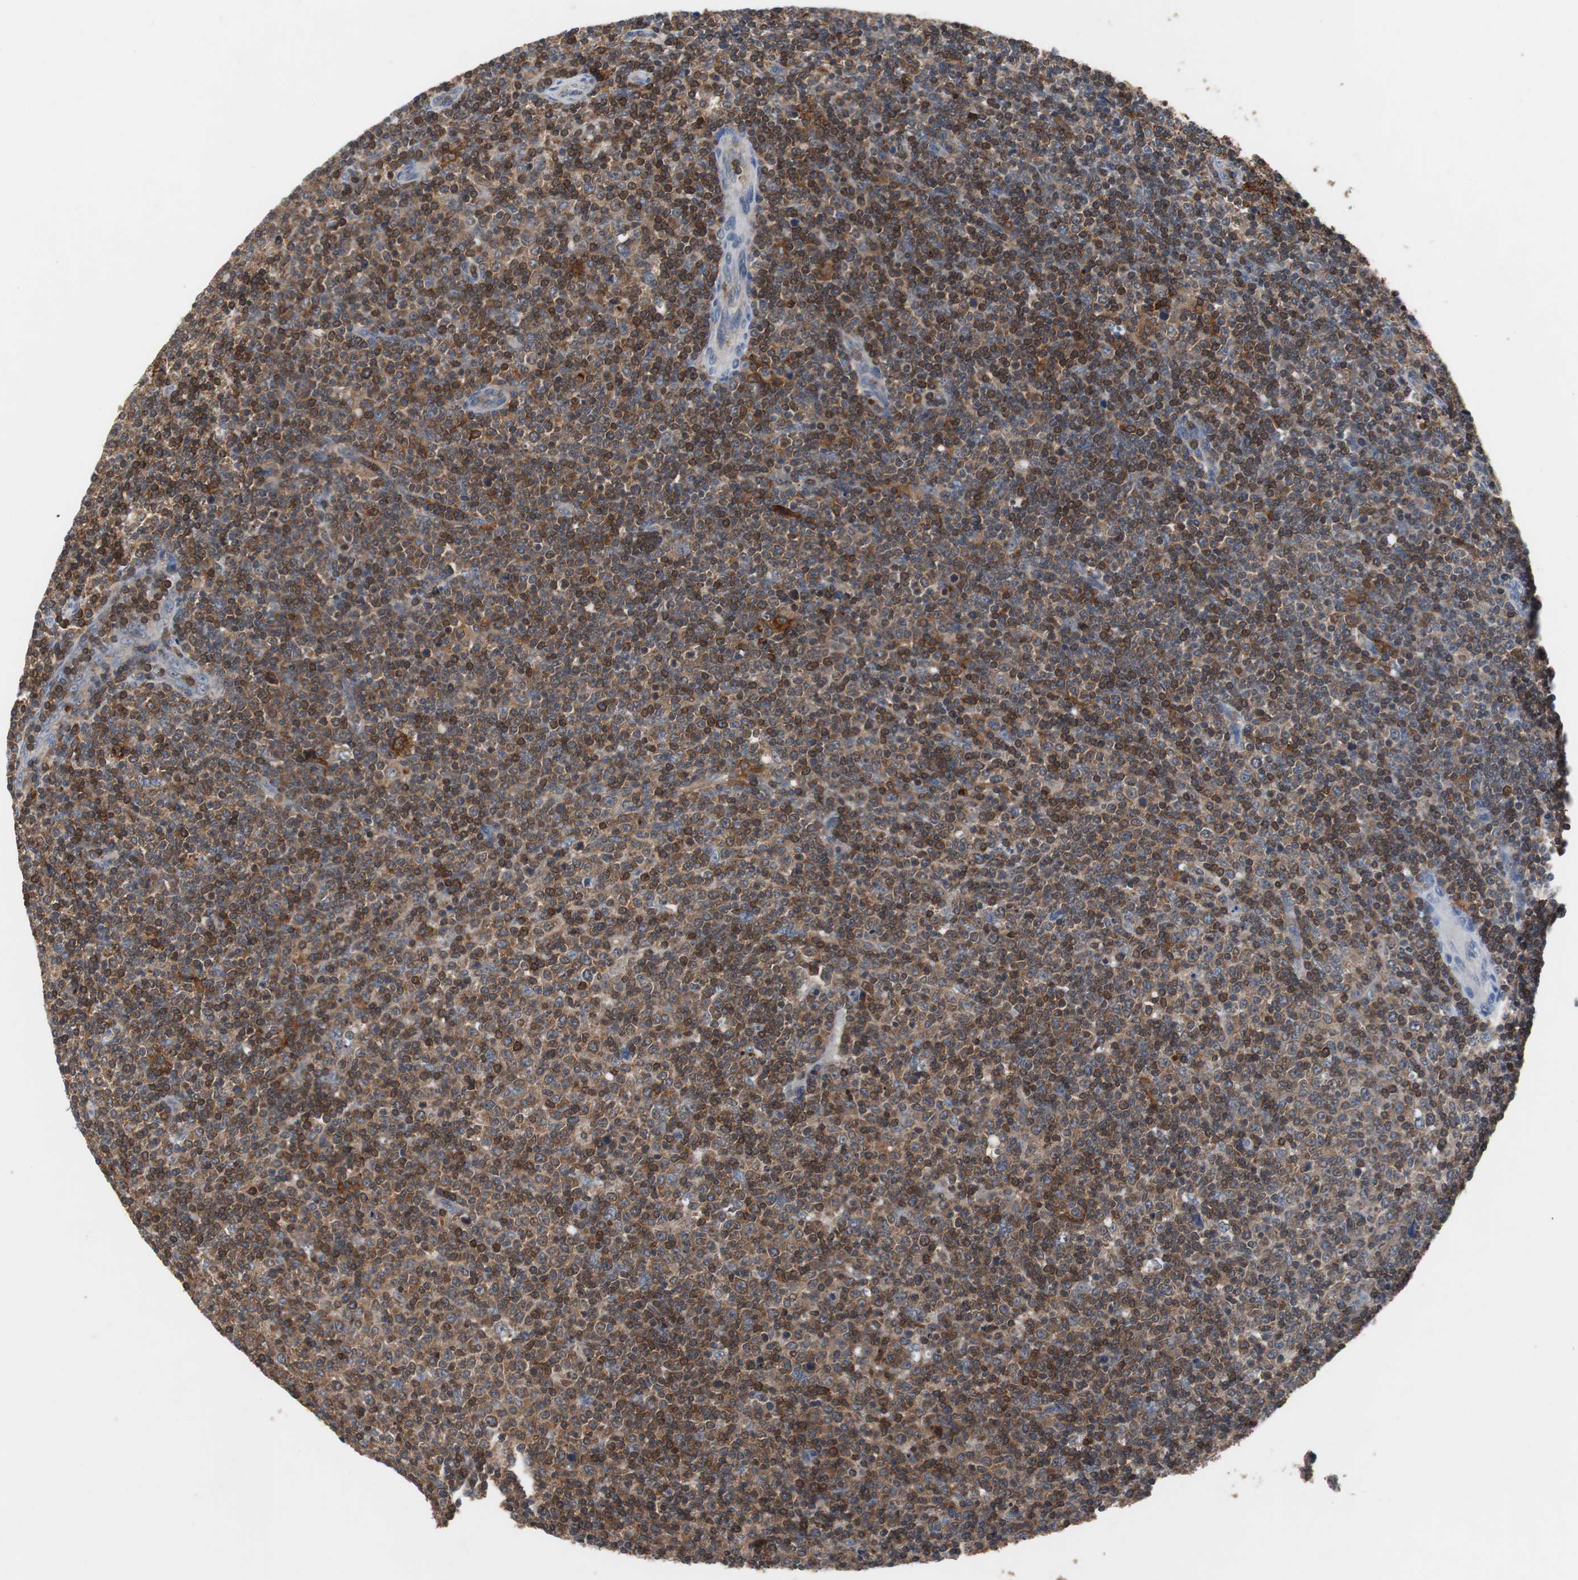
{"staining": {"intensity": "moderate", "quantity": "25%-75%", "location": "cytoplasmic/membranous"}, "tissue": "lymphoma", "cell_type": "Tumor cells", "image_type": "cancer", "snomed": [{"axis": "morphology", "description": "Malignant lymphoma, non-Hodgkin's type, Low grade"}, {"axis": "topography", "description": "Lymph node"}], "caption": "An image showing moderate cytoplasmic/membranous expression in approximately 25%-75% of tumor cells in malignant lymphoma, non-Hodgkin's type (low-grade), as visualized by brown immunohistochemical staining.", "gene": "CALB2", "patient": {"sex": "male", "age": 70}}